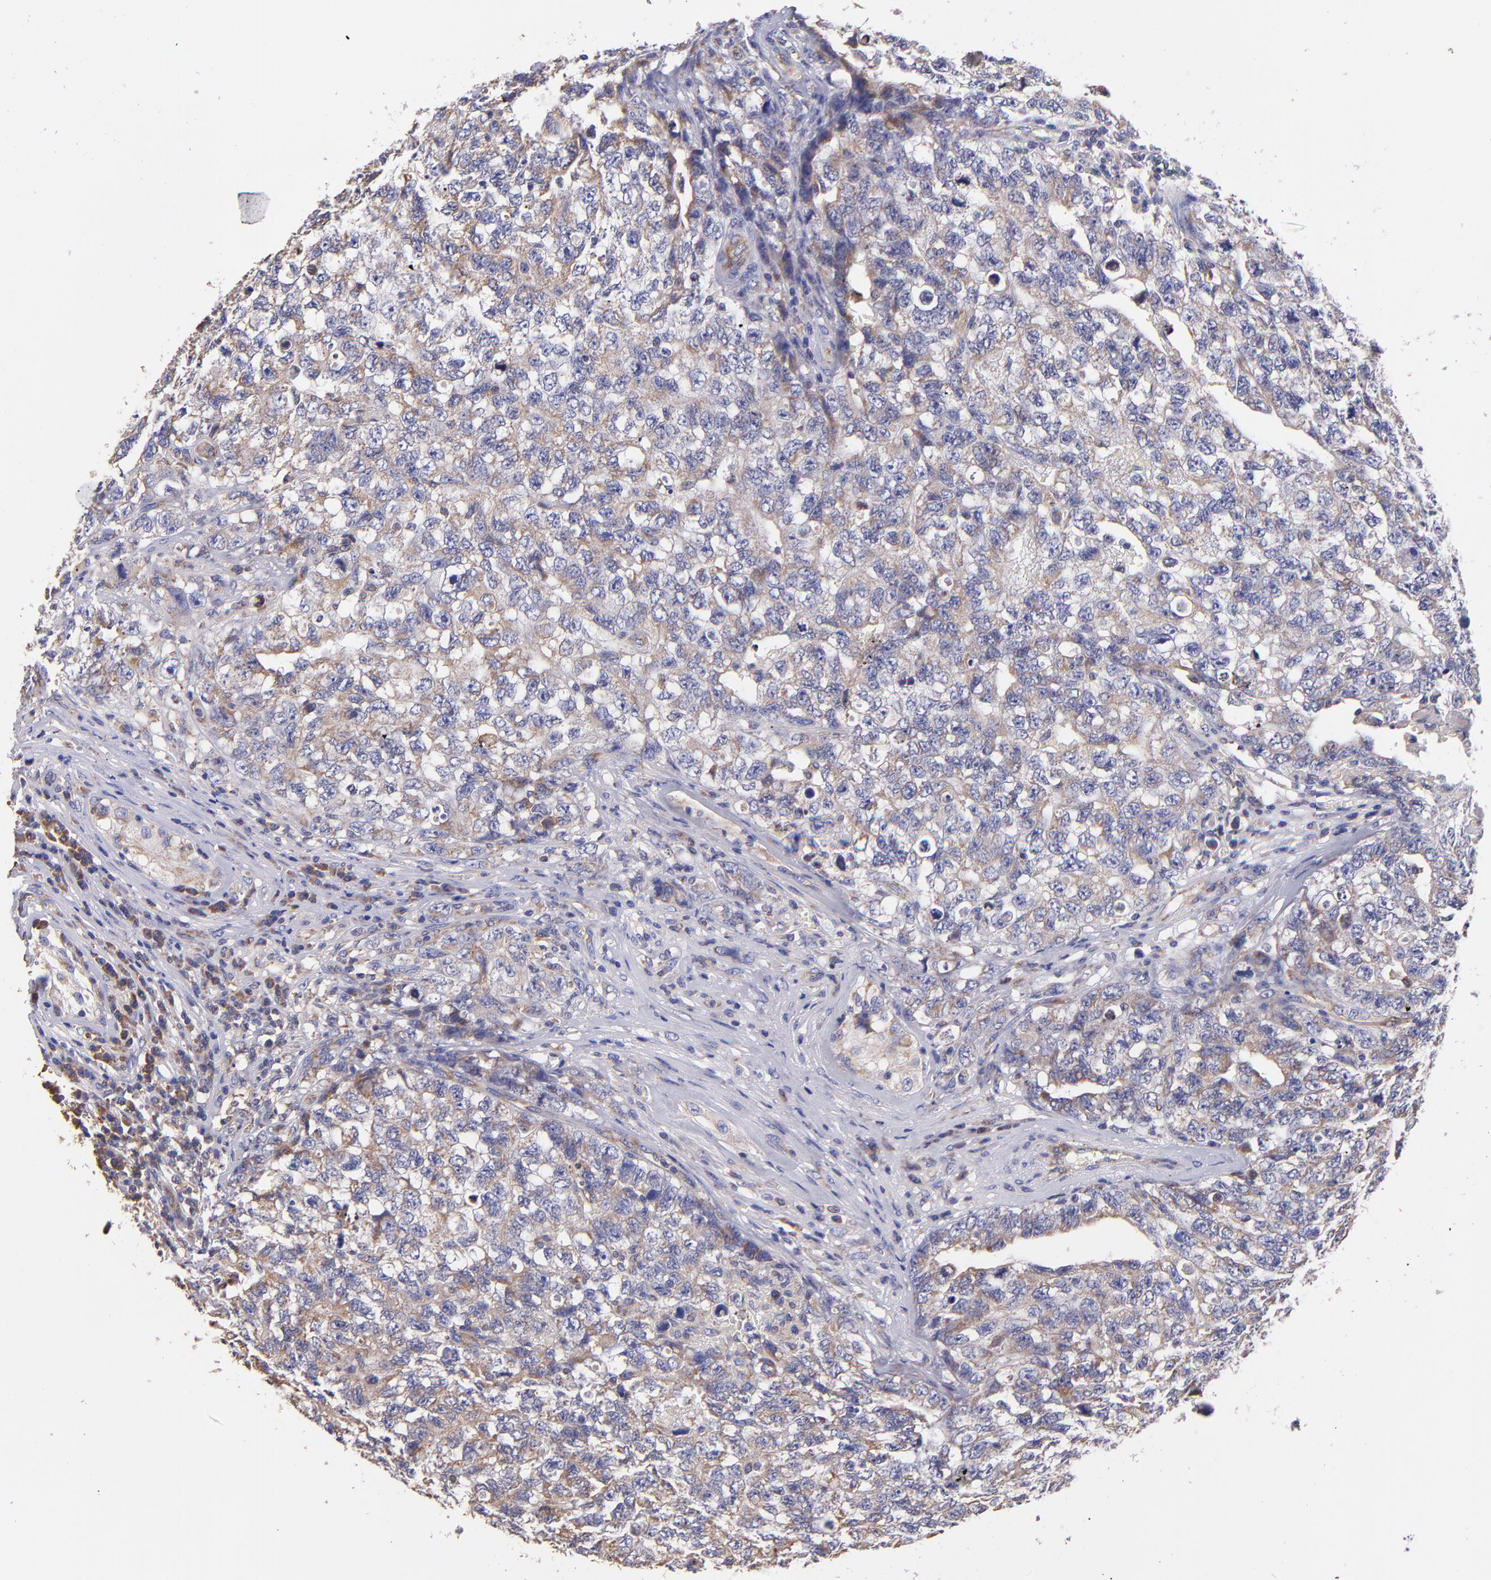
{"staining": {"intensity": "weak", "quantity": ">75%", "location": "cytoplasmic/membranous"}, "tissue": "testis cancer", "cell_type": "Tumor cells", "image_type": "cancer", "snomed": [{"axis": "morphology", "description": "Carcinoma, Embryonal, NOS"}, {"axis": "topography", "description": "Testis"}], "caption": "DAB immunohistochemical staining of testis embryonal carcinoma exhibits weak cytoplasmic/membranous protein expression in about >75% of tumor cells. (DAB = brown stain, brightfield microscopy at high magnification).", "gene": "PREX1", "patient": {"sex": "male", "age": 31}}